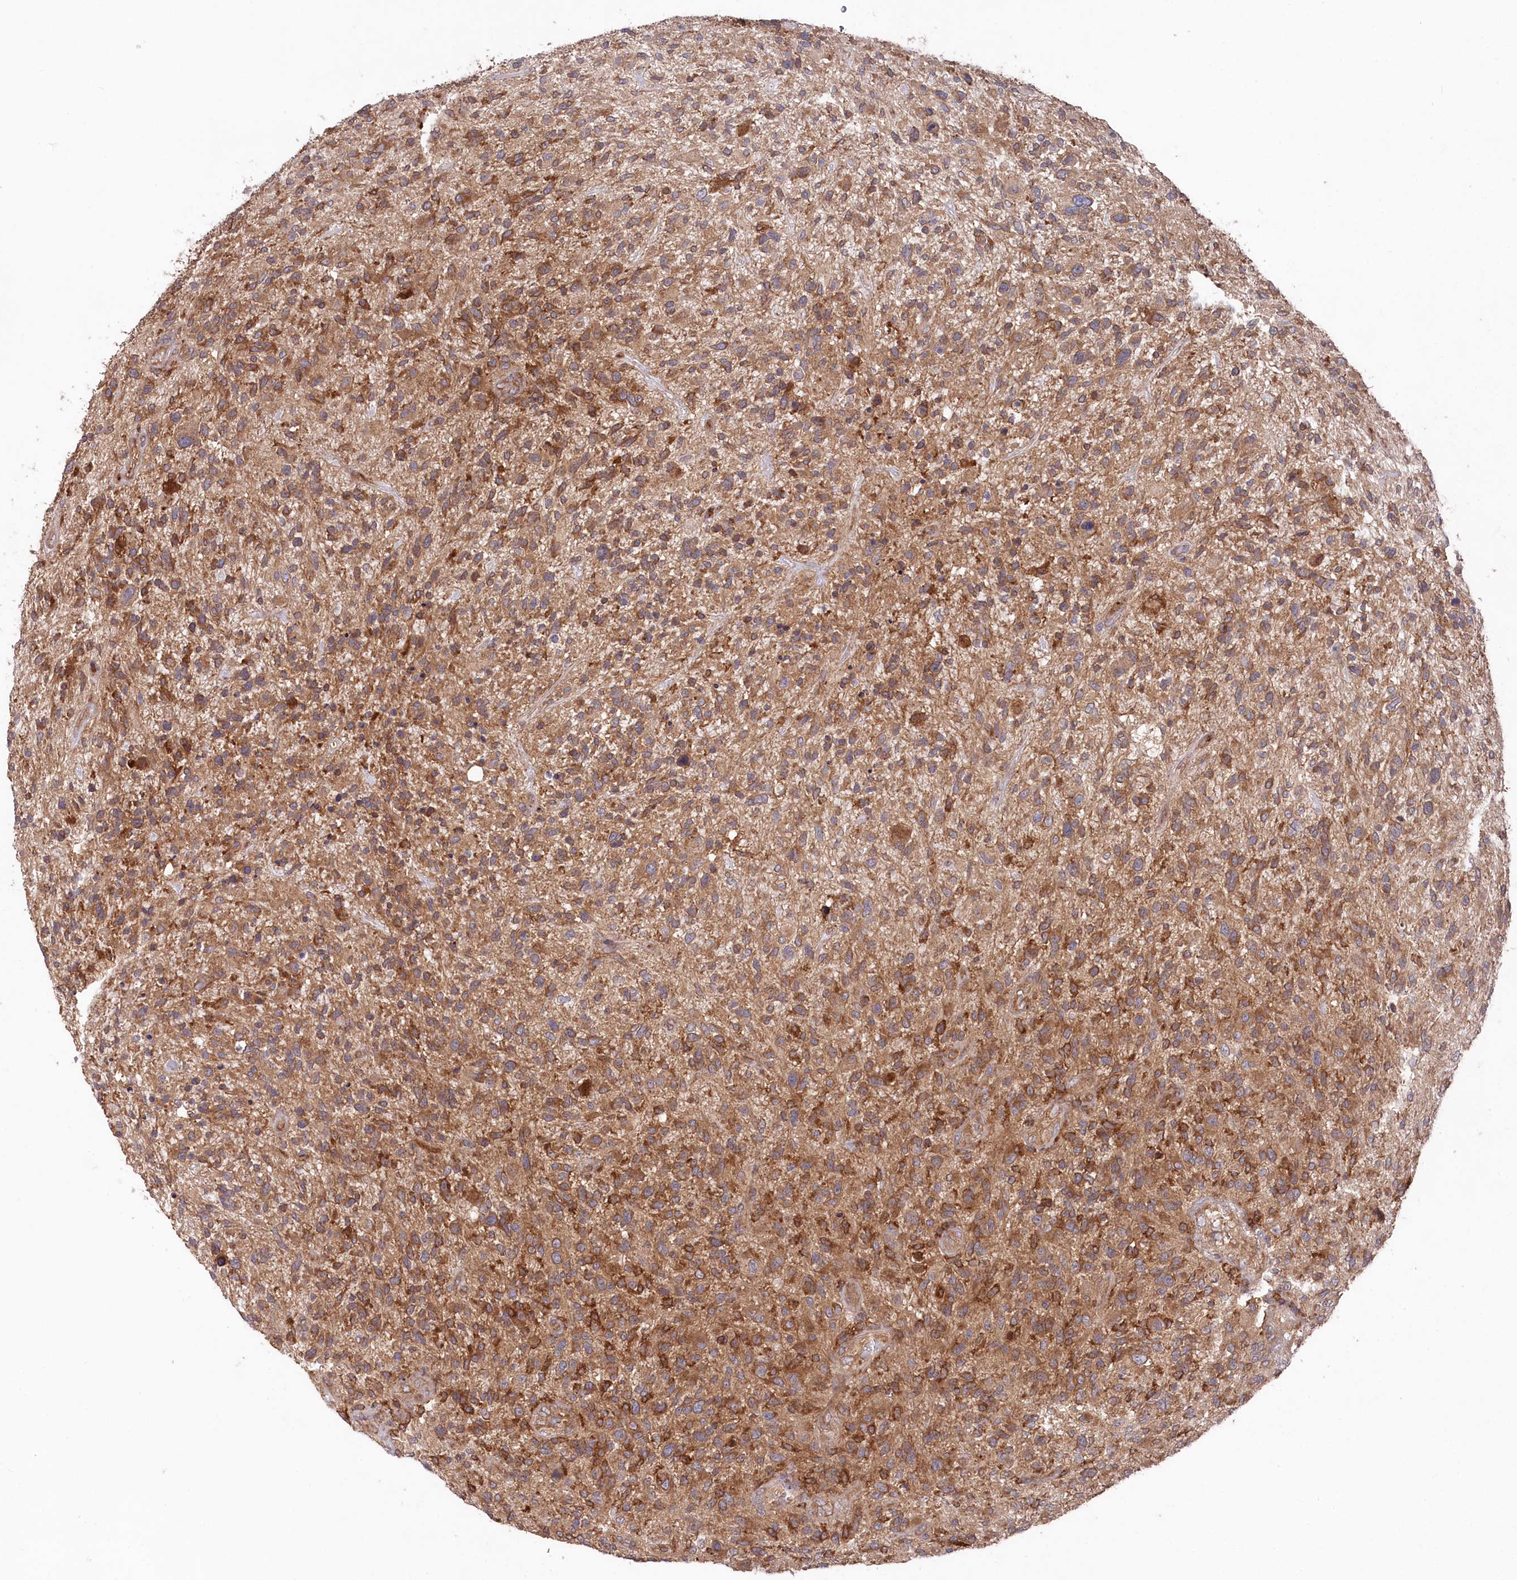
{"staining": {"intensity": "moderate", "quantity": ">75%", "location": "cytoplasmic/membranous"}, "tissue": "glioma", "cell_type": "Tumor cells", "image_type": "cancer", "snomed": [{"axis": "morphology", "description": "Glioma, malignant, High grade"}, {"axis": "topography", "description": "Brain"}], "caption": "Immunohistochemical staining of glioma demonstrates moderate cytoplasmic/membranous protein expression in about >75% of tumor cells. (DAB IHC, brown staining for protein, blue staining for nuclei).", "gene": "PPP1R21", "patient": {"sex": "male", "age": 47}}